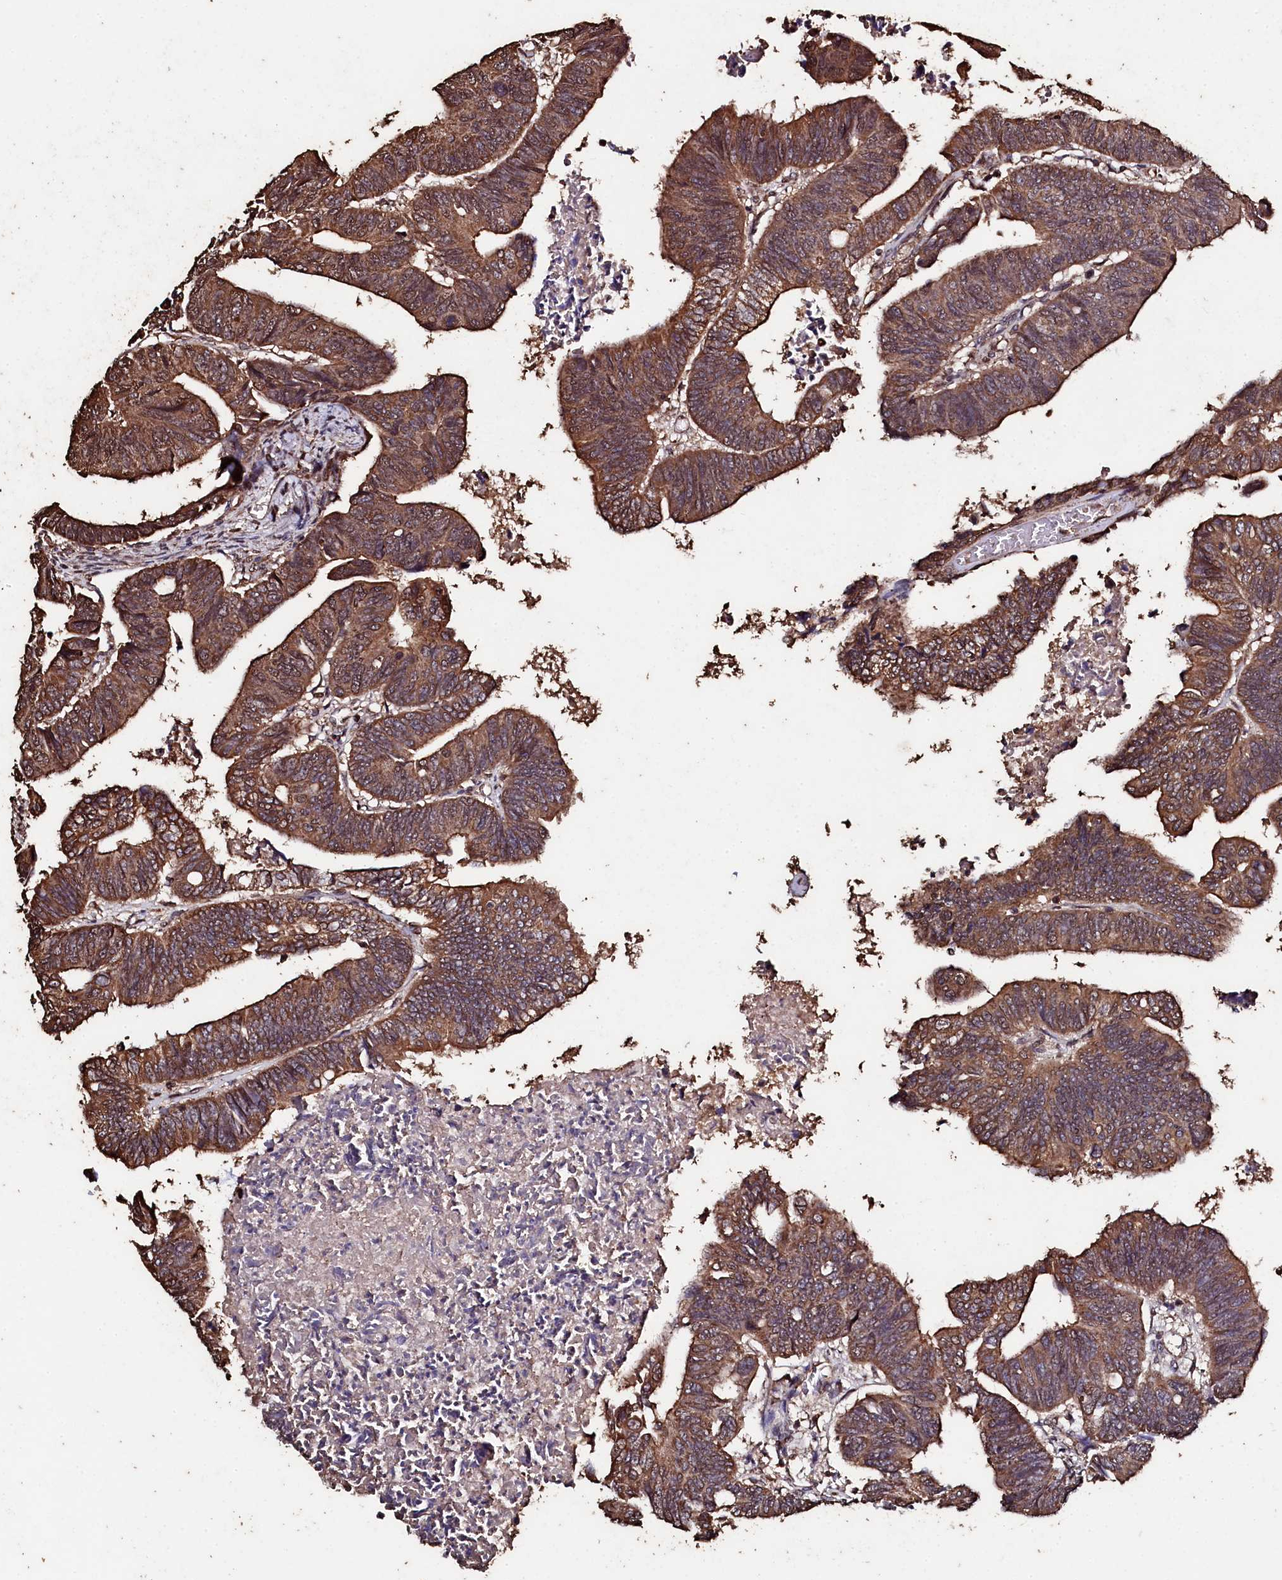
{"staining": {"intensity": "moderate", "quantity": ">75%", "location": "cytoplasmic/membranous"}, "tissue": "colorectal cancer", "cell_type": "Tumor cells", "image_type": "cancer", "snomed": [{"axis": "morphology", "description": "Adenocarcinoma, NOS"}, {"axis": "topography", "description": "Rectum"}], "caption": "Moderate cytoplasmic/membranous staining is appreciated in about >75% of tumor cells in adenocarcinoma (colorectal).", "gene": "FAAP24", "patient": {"sex": "female", "age": 65}}